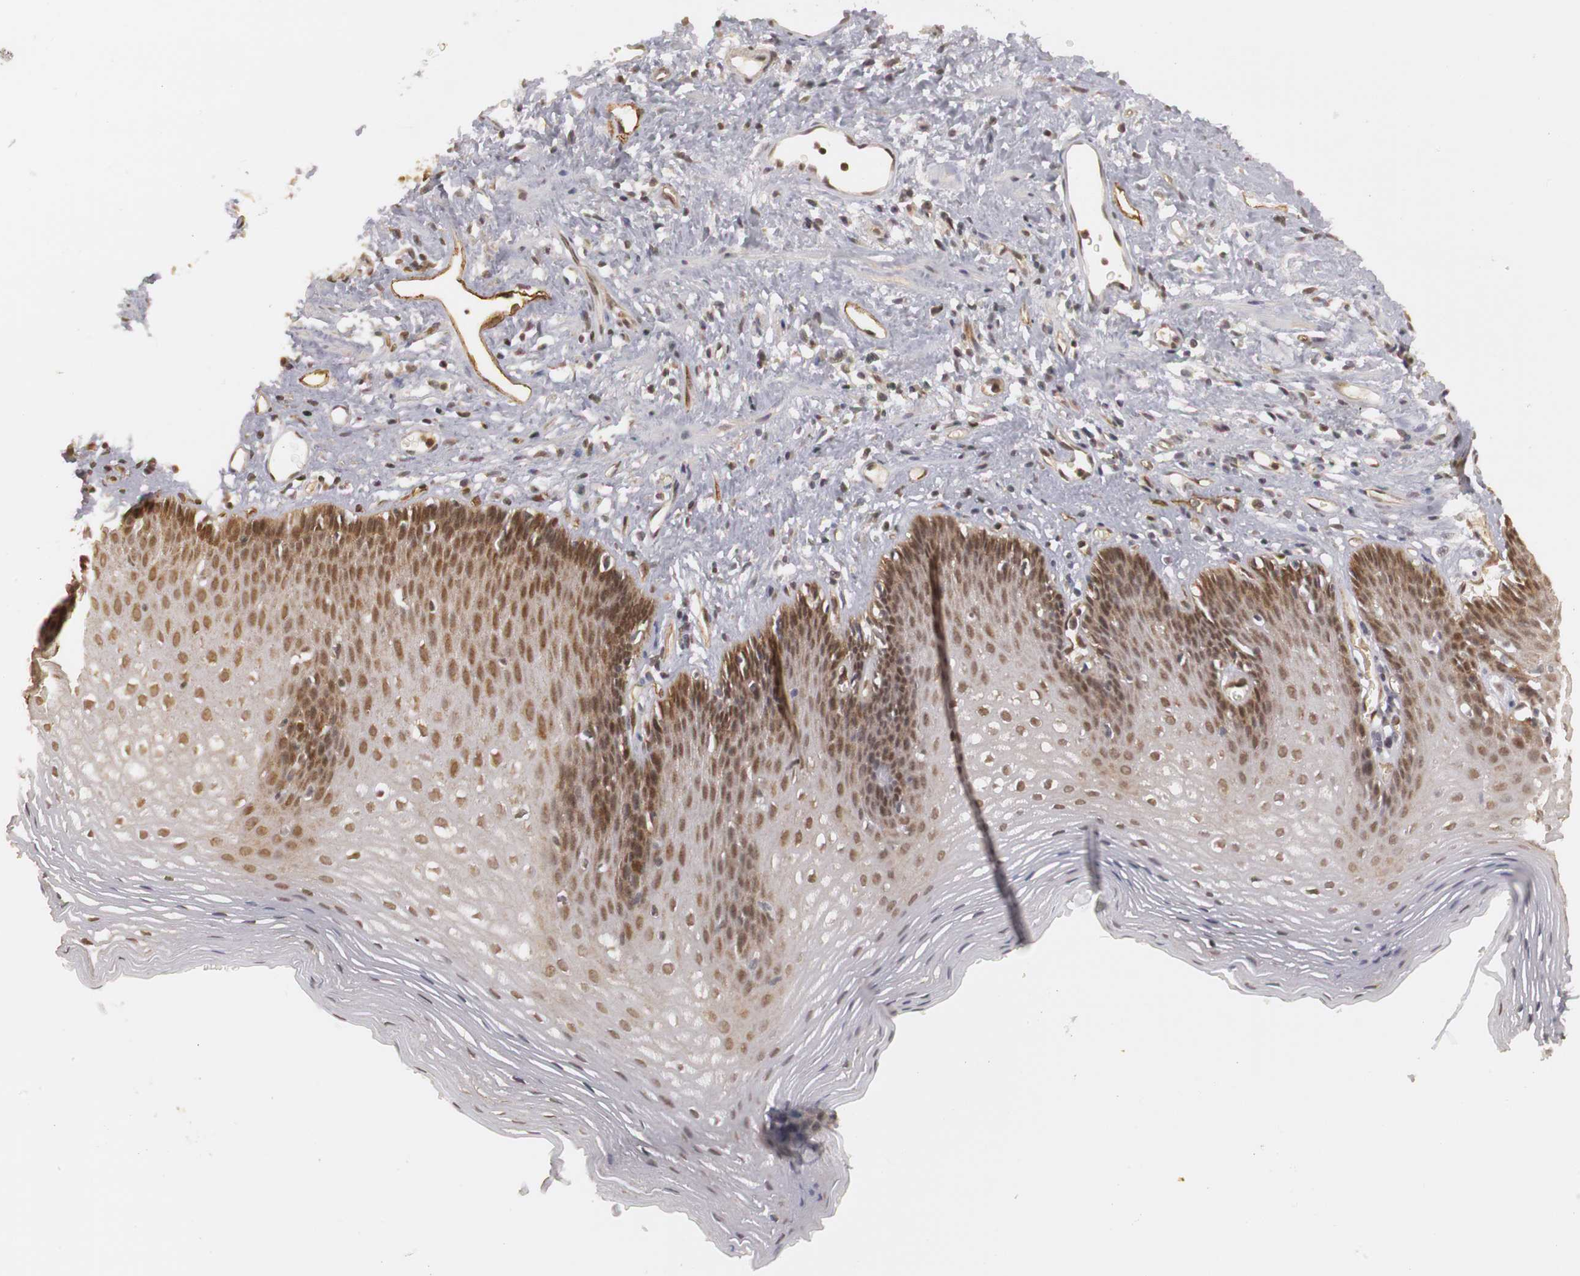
{"staining": {"intensity": "moderate", "quantity": ">75%", "location": "cytoplasmic/membranous,nuclear"}, "tissue": "esophagus", "cell_type": "Squamous epithelial cells", "image_type": "normal", "snomed": [{"axis": "morphology", "description": "Normal tissue, NOS"}, {"axis": "topography", "description": "Esophagus"}], "caption": "Protein analysis of normal esophagus exhibits moderate cytoplasmic/membranous,nuclear expression in about >75% of squamous epithelial cells. (brown staining indicates protein expression, while blue staining denotes nuclei).", "gene": "PLEKHA1", "patient": {"sex": "female", "age": 70}}